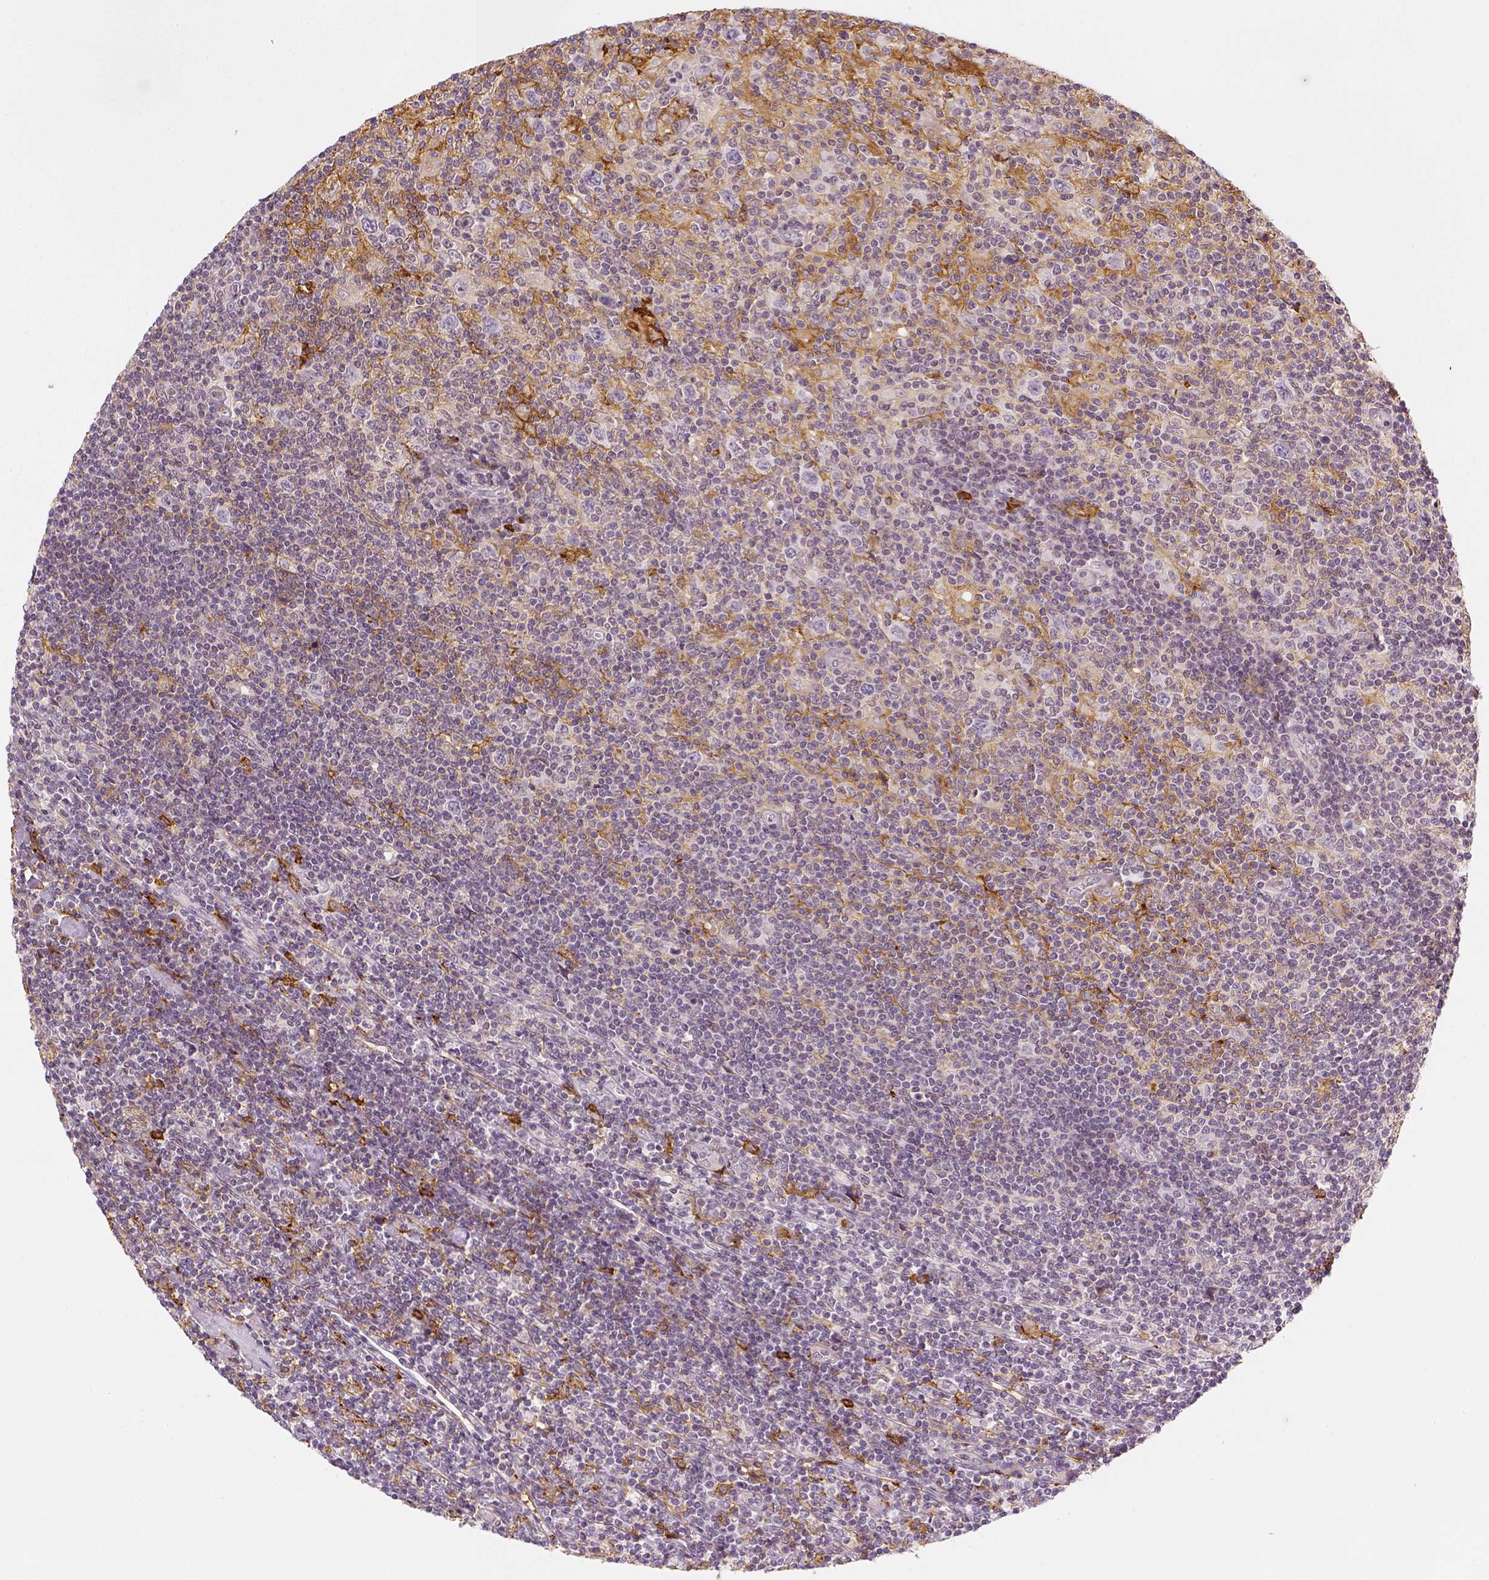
{"staining": {"intensity": "negative", "quantity": "none", "location": "none"}, "tissue": "lymphoma", "cell_type": "Tumor cells", "image_type": "cancer", "snomed": [{"axis": "morphology", "description": "Hodgkin's disease, NOS"}, {"axis": "topography", "description": "Lymph node"}], "caption": "Micrograph shows no significant protein staining in tumor cells of Hodgkin's disease.", "gene": "CD14", "patient": {"sex": "male", "age": 40}}